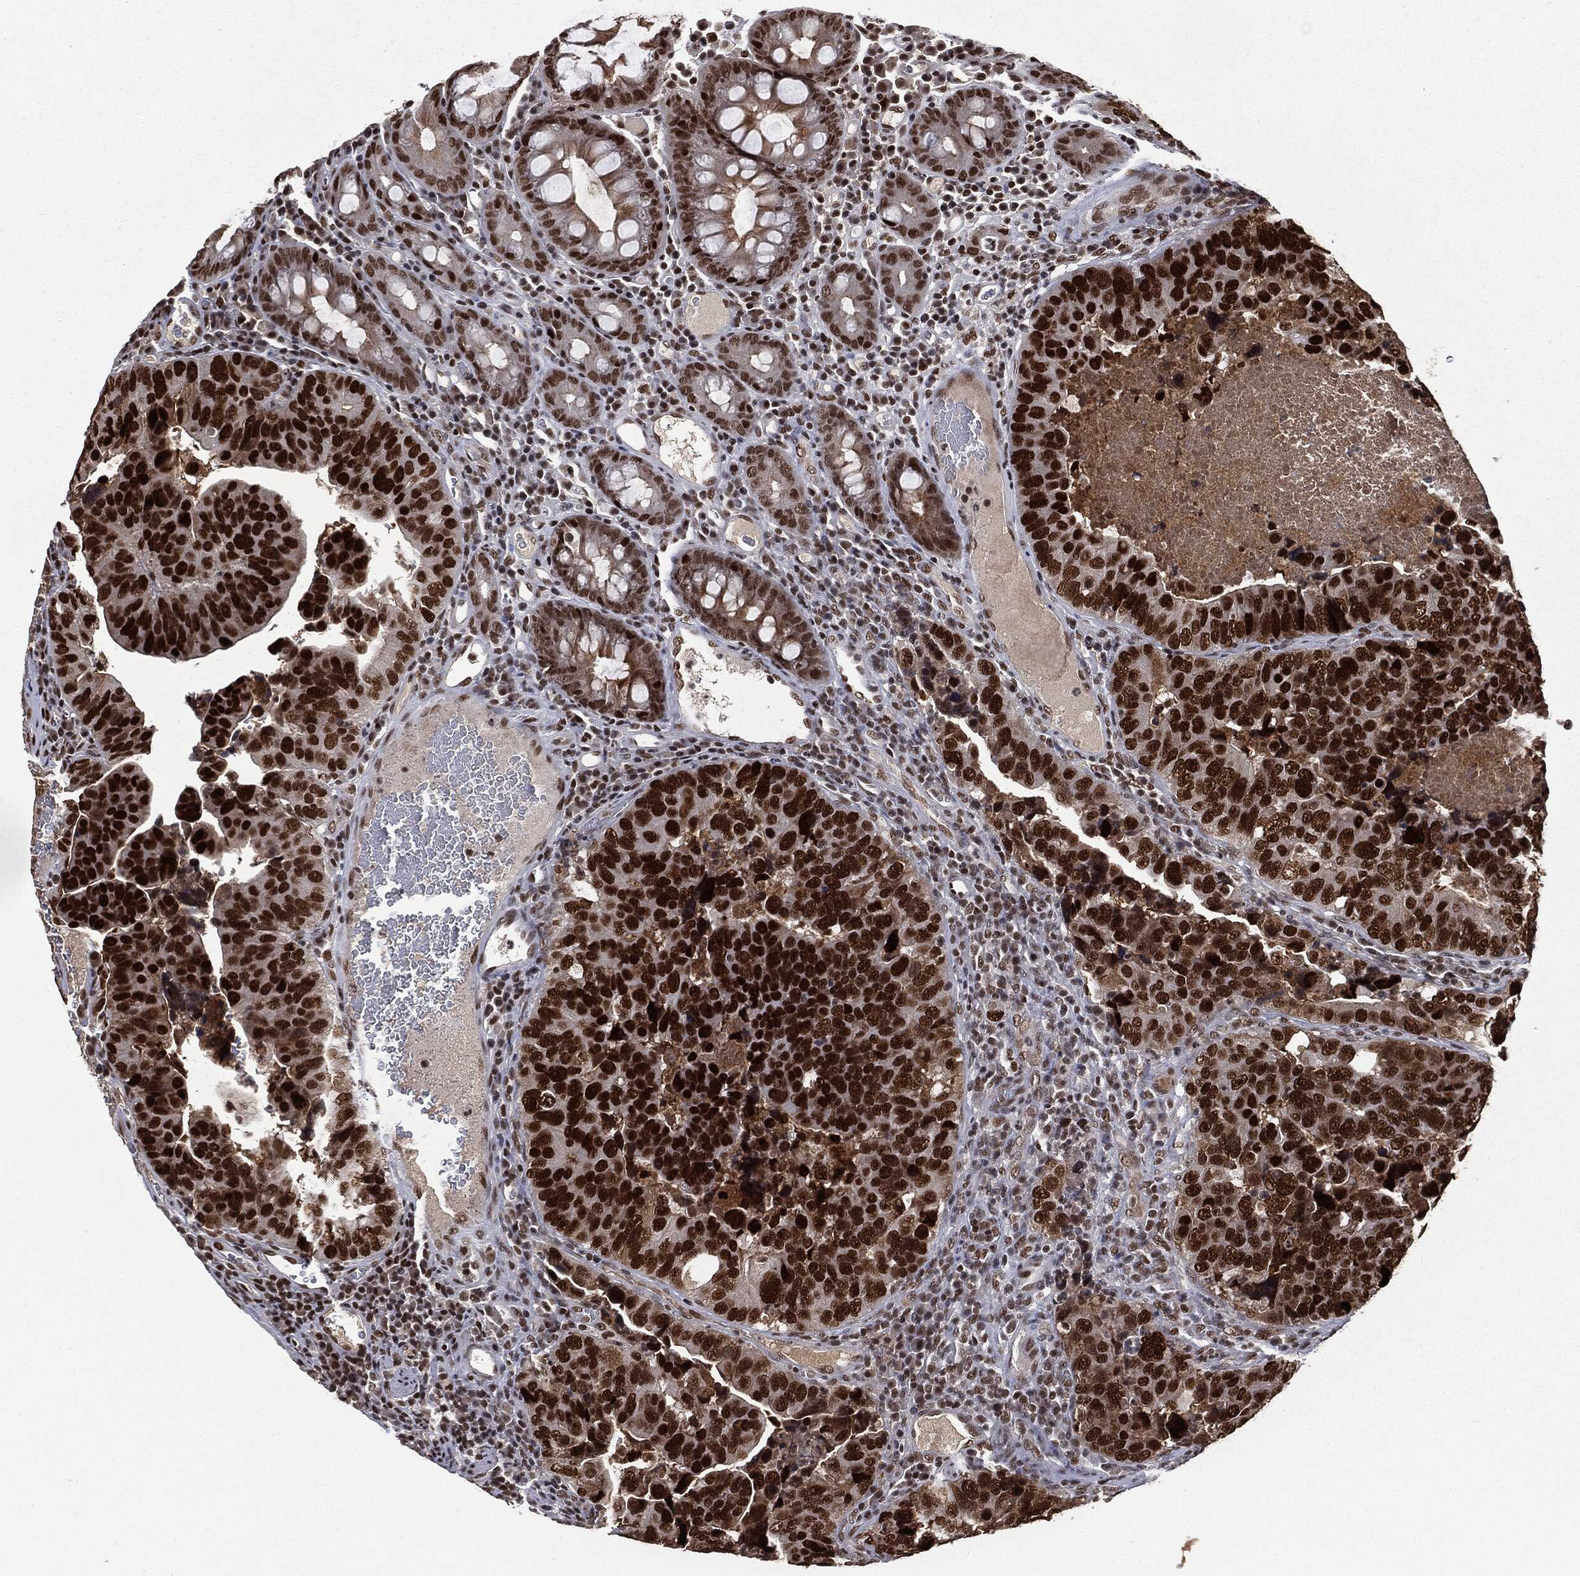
{"staining": {"intensity": "strong", "quantity": ">75%", "location": "nuclear"}, "tissue": "colorectal cancer", "cell_type": "Tumor cells", "image_type": "cancer", "snomed": [{"axis": "morphology", "description": "Adenocarcinoma, NOS"}, {"axis": "topography", "description": "Colon"}], "caption": "Human adenocarcinoma (colorectal) stained for a protein (brown) reveals strong nuclear positive staining in about >75% of tumor cells.", "gene": "DPH2", "patient": {"sex": "female", "age": 72}}